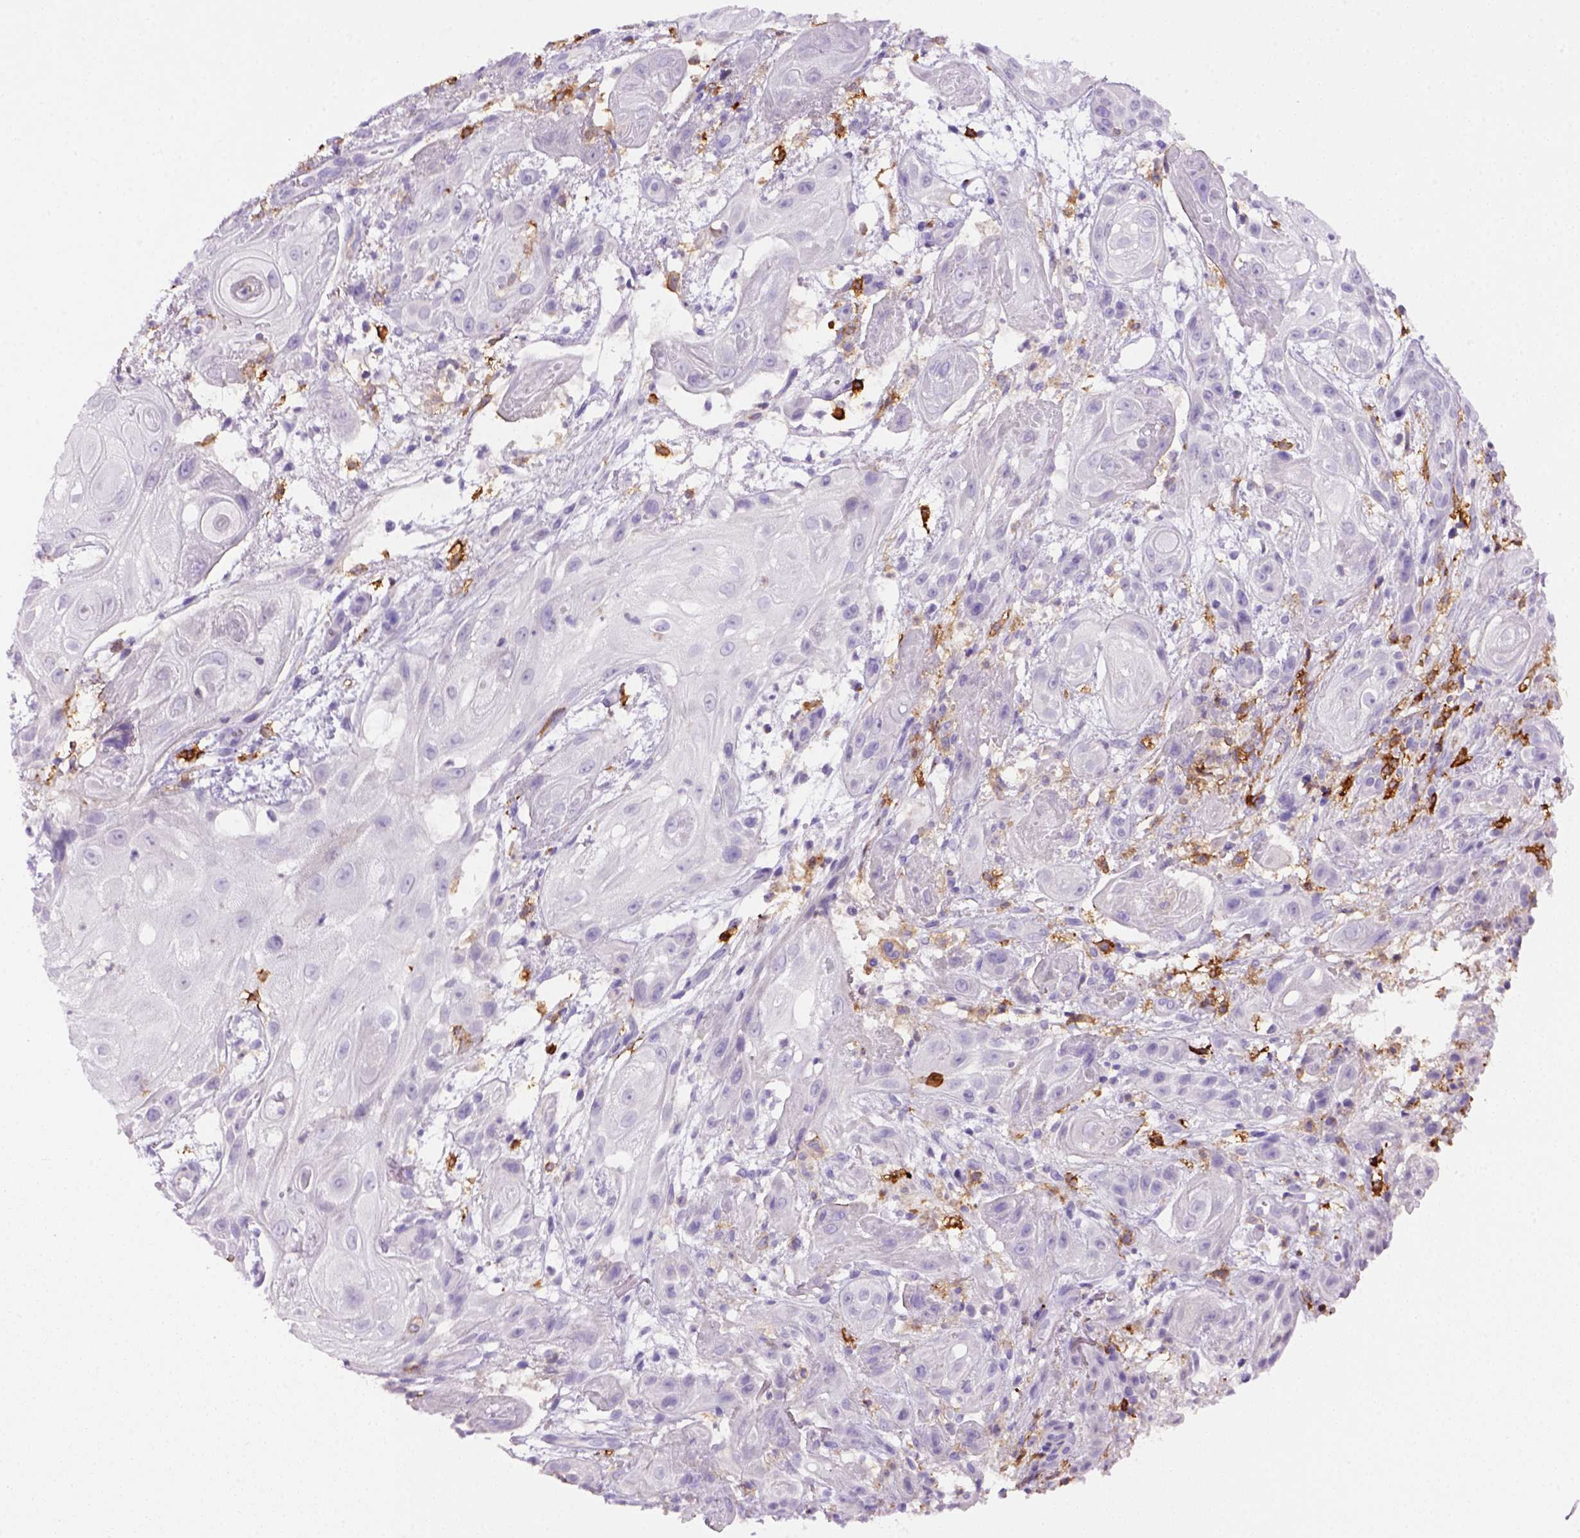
{"staining": {"intensity": "negative", "quantity": "none", "location": "none"}, "tissue": "skin cancer", "cell_type": "Tumor cells", "image_type": "cancer", "snomed": [{"axis": "morphology", "description": "Squamous cell carcinoma, NOS"}, {"axis": "topography", "description": "Skin"}], "caption": "This photomicrograph is of skin cancer stained with IHC to label a protein in brown with the nuclei are counter-stained blue. There is no positivity in tumor cells.", "gene": "CD14", "patient": {"sex": "male", "age": 62}}